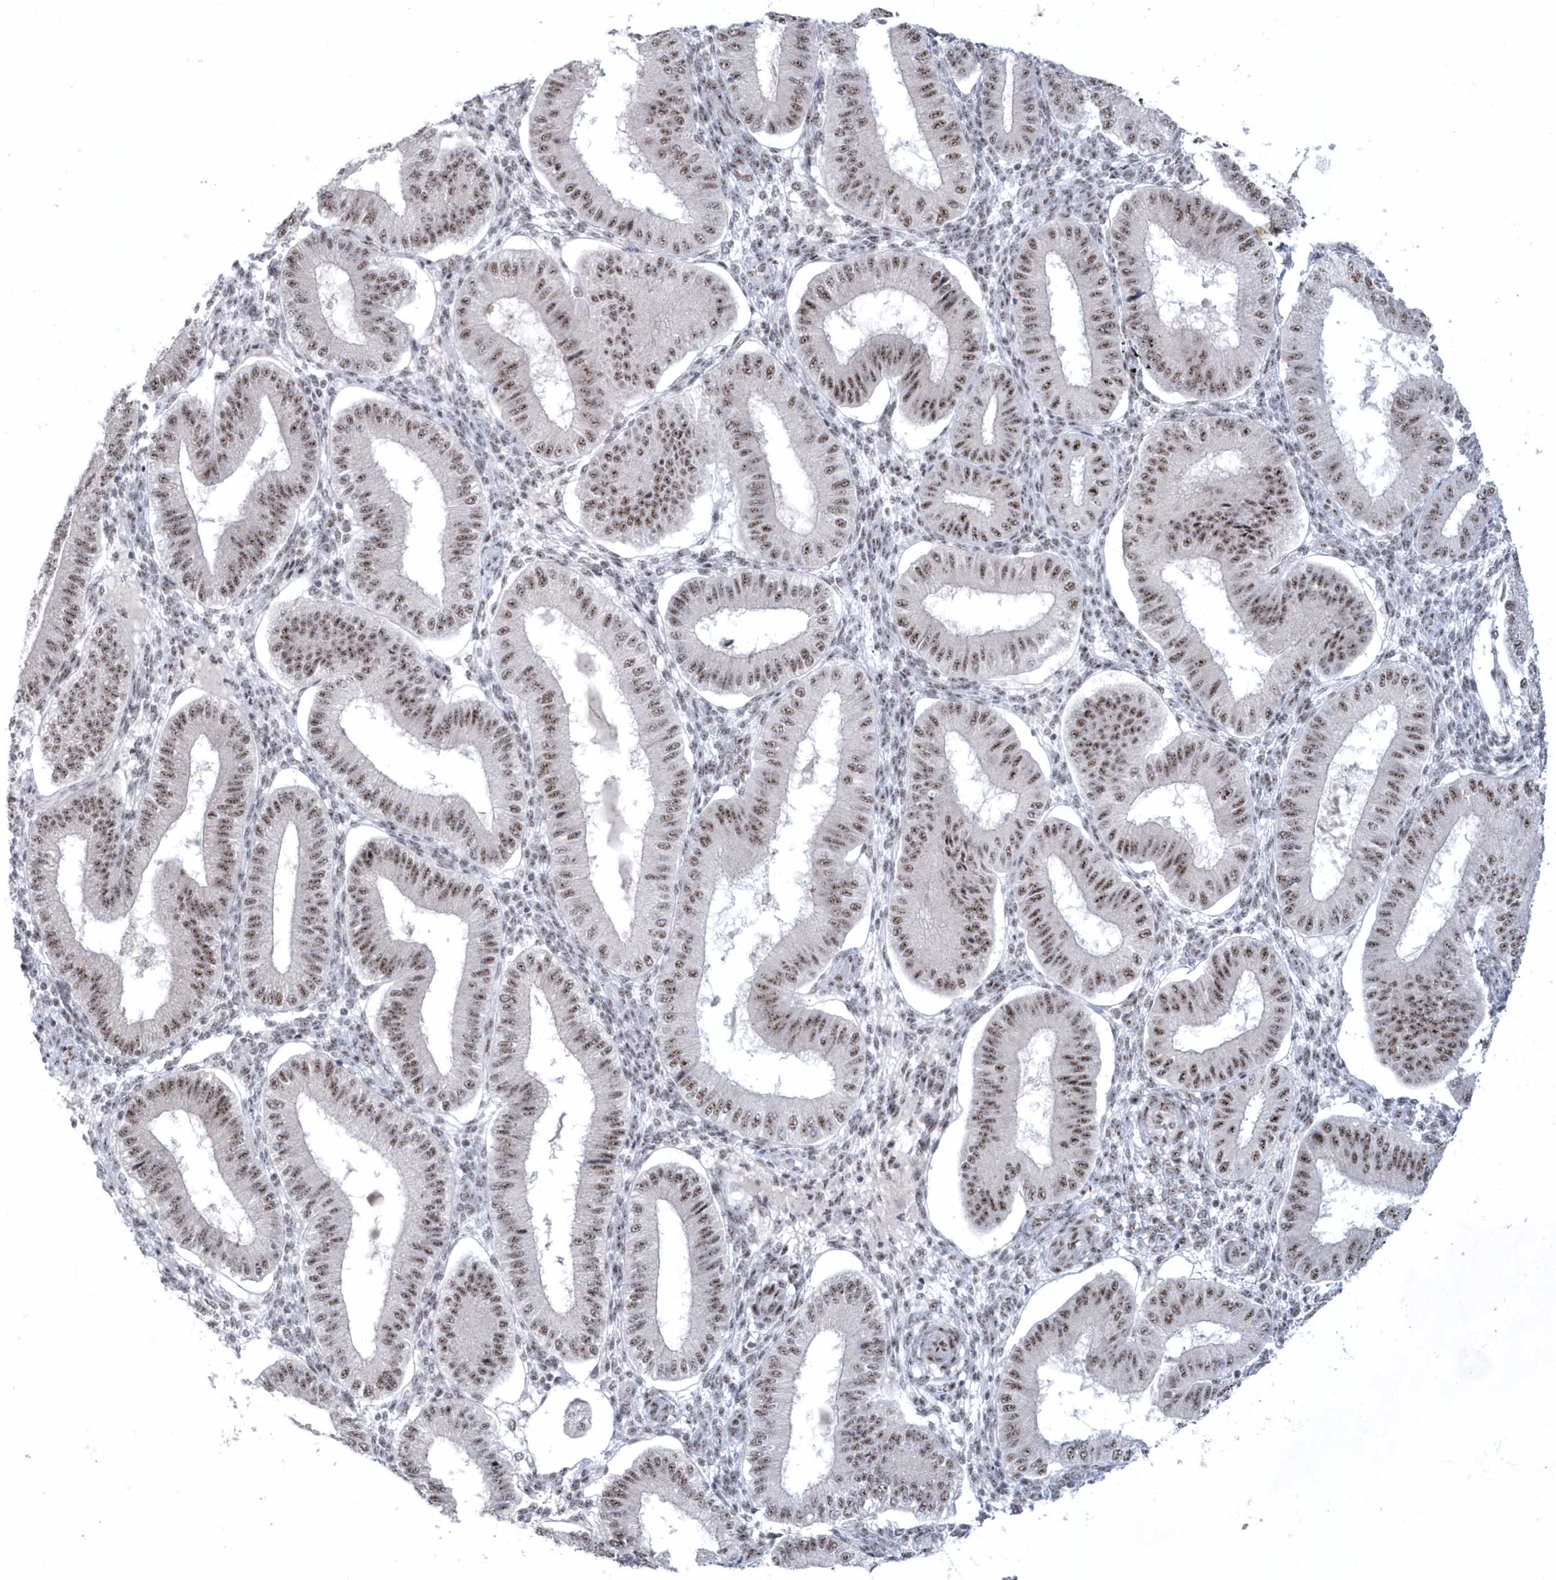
{"staining": {"intensity": "moderate", "quantity": "<25%", "location": "nuclear"}, "tissue": "endometrium", "cell_type": "Cells in endometrial stroma", "image_type": "normal", "snomed": [{"axis": "morphology", "description": "Normal tissue, NOS"}, {"axis": "topography", "description": "Endometrium"}], "caption": "The histopathology image displays a brown stain indicating the presence of a protein in the nuclear of cells in endometrial stroma in endometrium.", "gene": "KDM6B", "patient": {"sex": "female", "age": 39}}